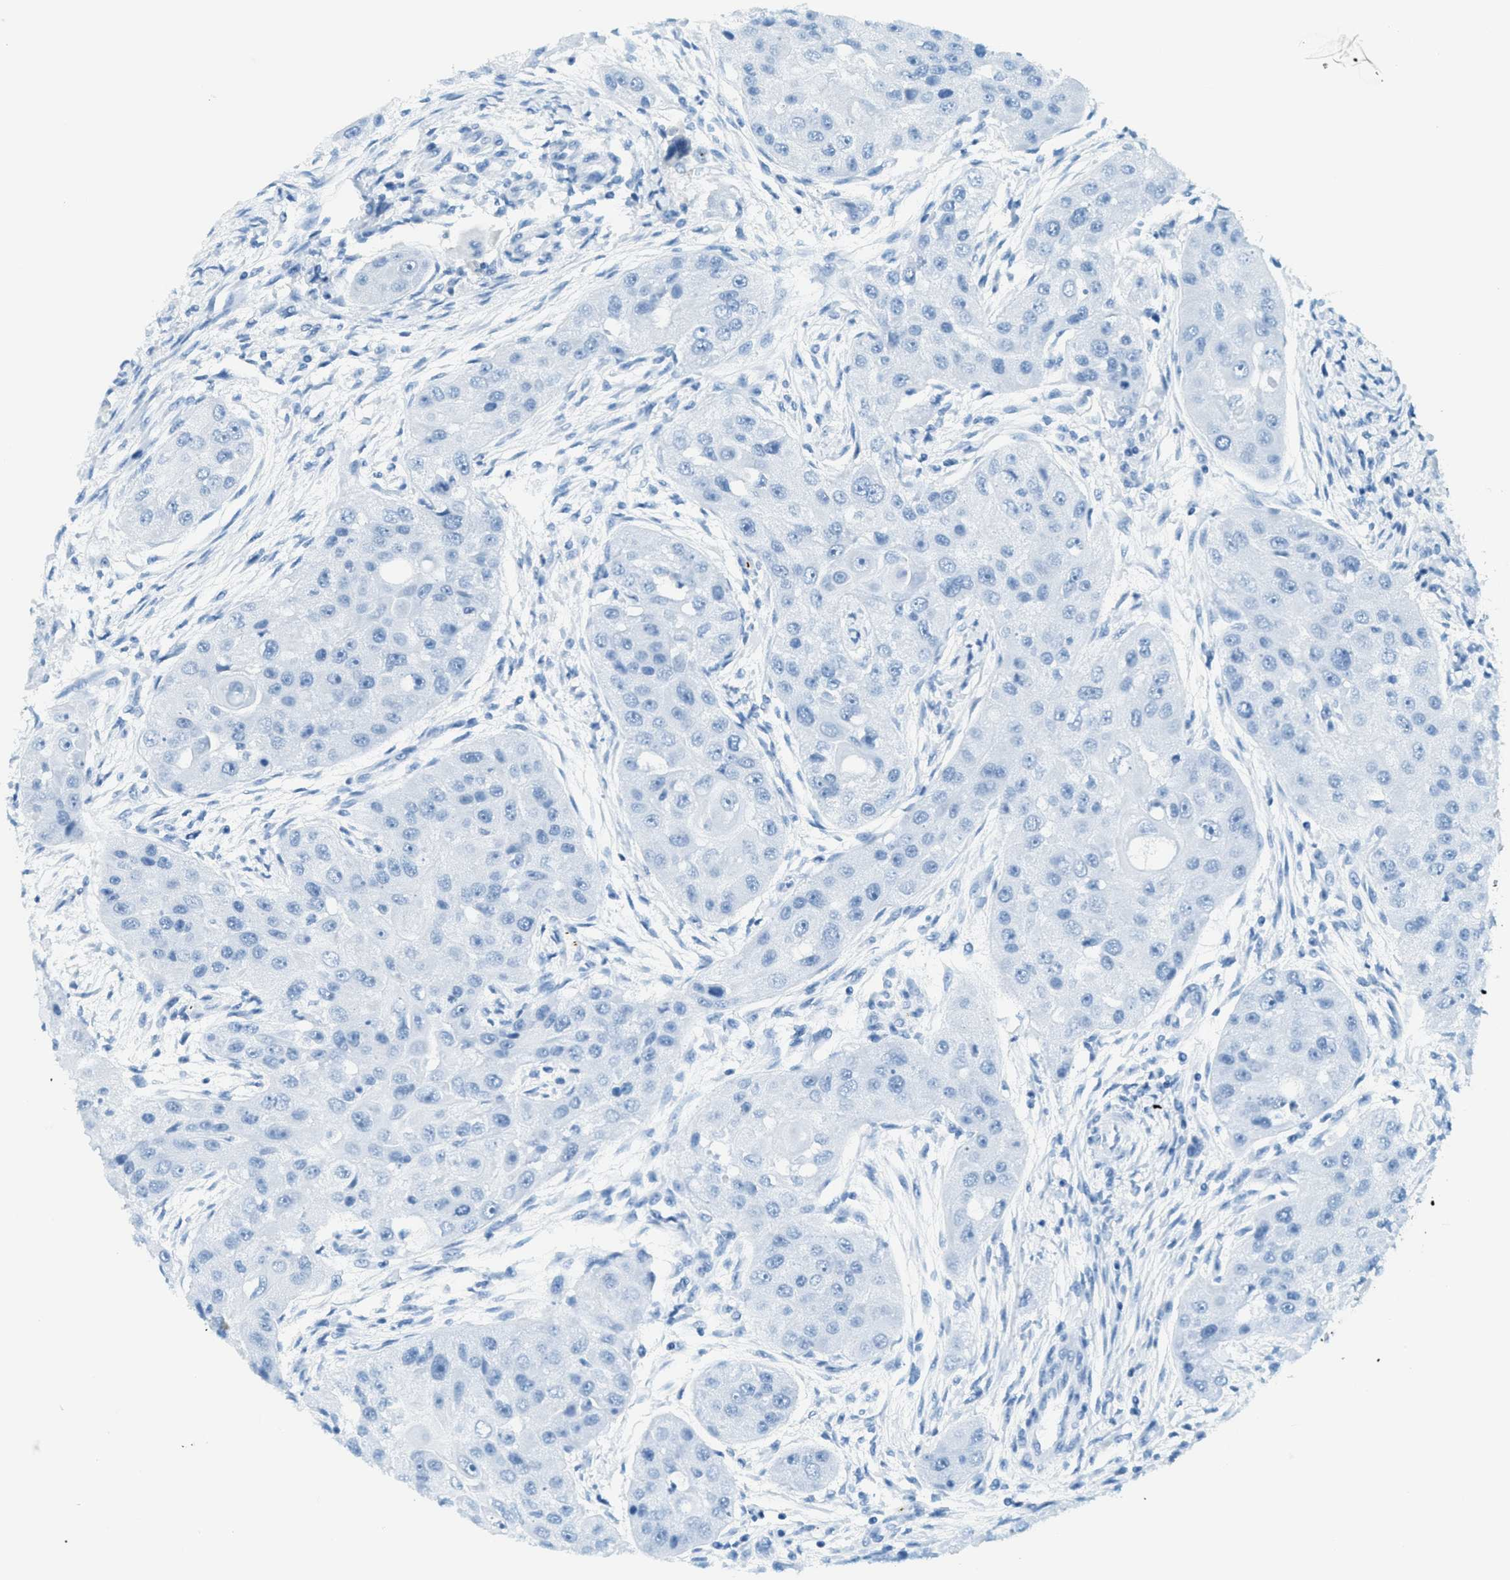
{"staining": {"intensity": "negative", "quantity": "none", "location": "none"}, "tissue": "head and neck cancer", "cell_type": "Tumor cells", "image_type": "cancer", "snomed": [{"axis": "morphology", "description": "Normal tissue, NOS"}, {"axis": "morphology", "description": "Squamous cell carcinoma, NOS"}, {"axis": "topography", "description": "Skeletal muscle"}, {"axis": "topography", "description": "Head-Neck"}], "caption": "DAB immunohistochemical staining of human squamous cell carcinoma (head and neck) displays no significant staining in tumor cells. (Brightfield microscopy of DAB (3,3'-diaminobenzidine) immunohistochemistry at high magnification).", "gene": "PPBP", "patient": {"sex": "male", "age": 51}}